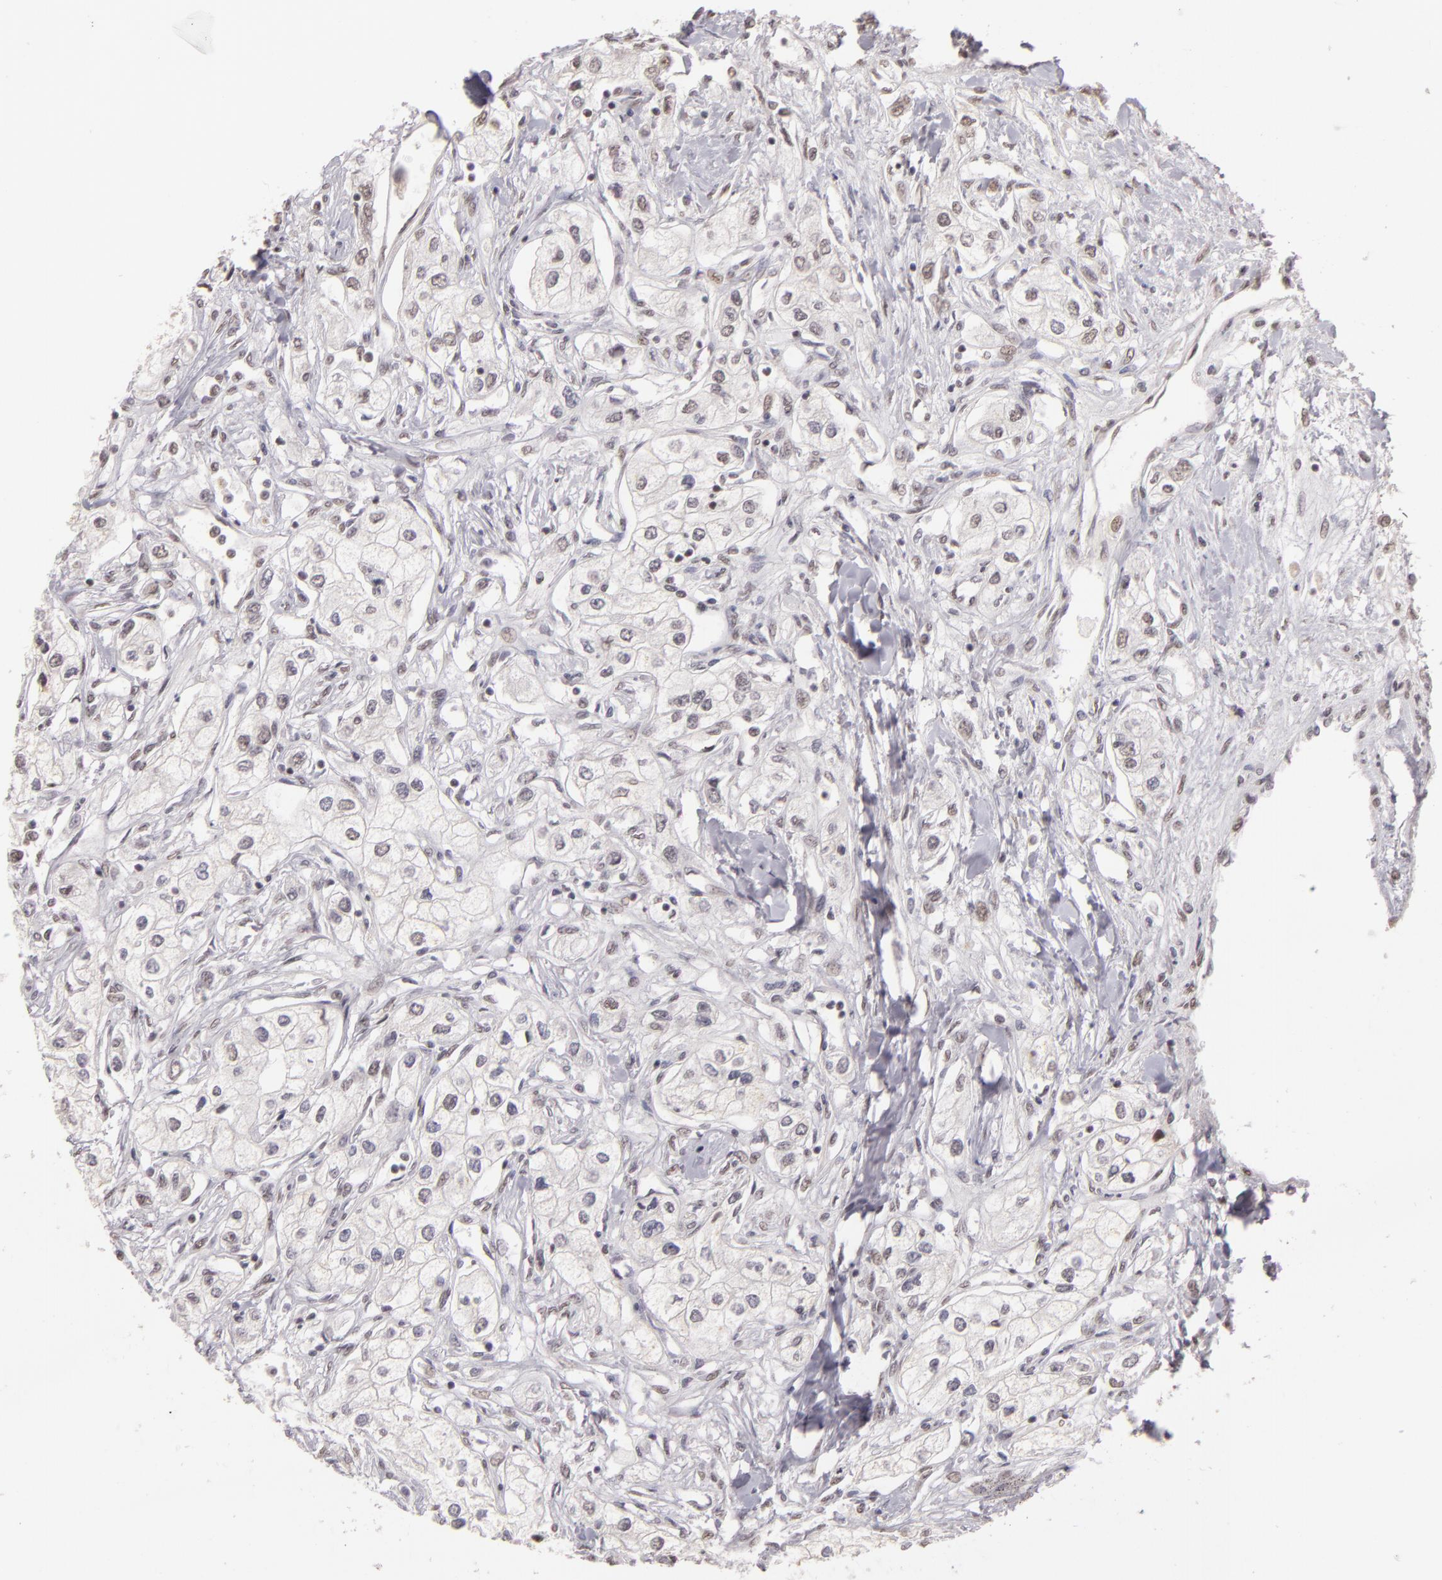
{"staining": {"intensity": "negative", "quantity": "none", "location": "none"}, "tissue": "renal cancer", "cell_type": "Tumor cells", "image_type": "cancer", "snomed": [{"axis": "morphology", "description": "Adenocarcinoma, NOS"}, {"axis": "topography", "description": "Kidney"}], "caption": "IHC of renal adenocarcinoma reveals no staining in tumor cells.", "gene": "INTS6", "patient": {"sex": "male", "age": 57}}